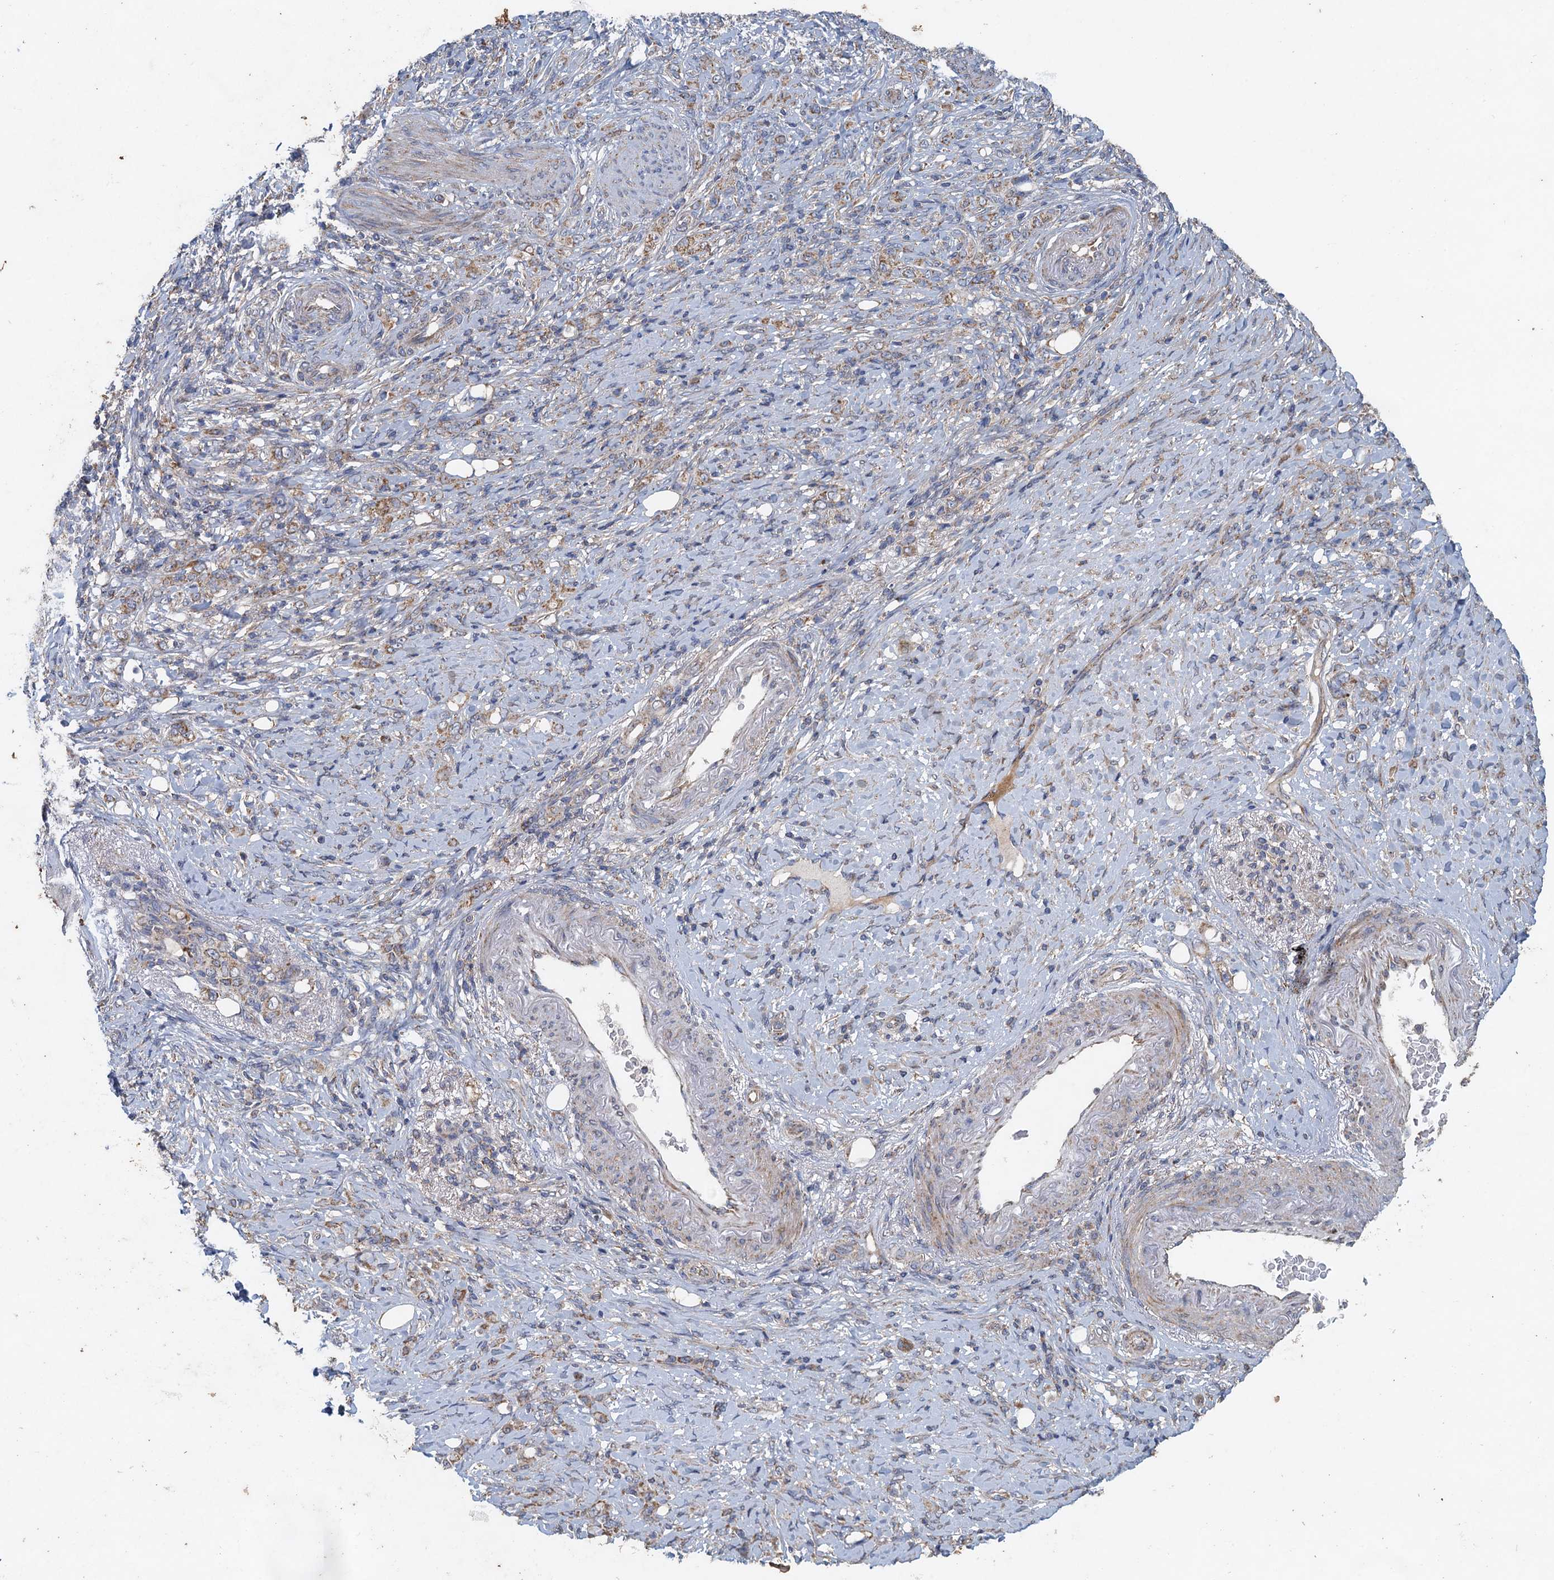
{"staining": {"intensity": "weak", "quantity": "25%-75%", "location": "cytoplasmic/membranous"}, "tissue": "stomach cancer", "cell_type": "Tumor cells", "image_type": "cancer", "snomed": [{"axis": "morphology", "description": "Adenocarcinoma, NOS"}, {"axis": "topography", "description": "Stomach"}], "caption": "Human stomach adenocarcinoma stained with a protein marker displays weak staining in tumor cells.", "gene": "BCS1L", "patient": {"sex": "female", "age": 79}}